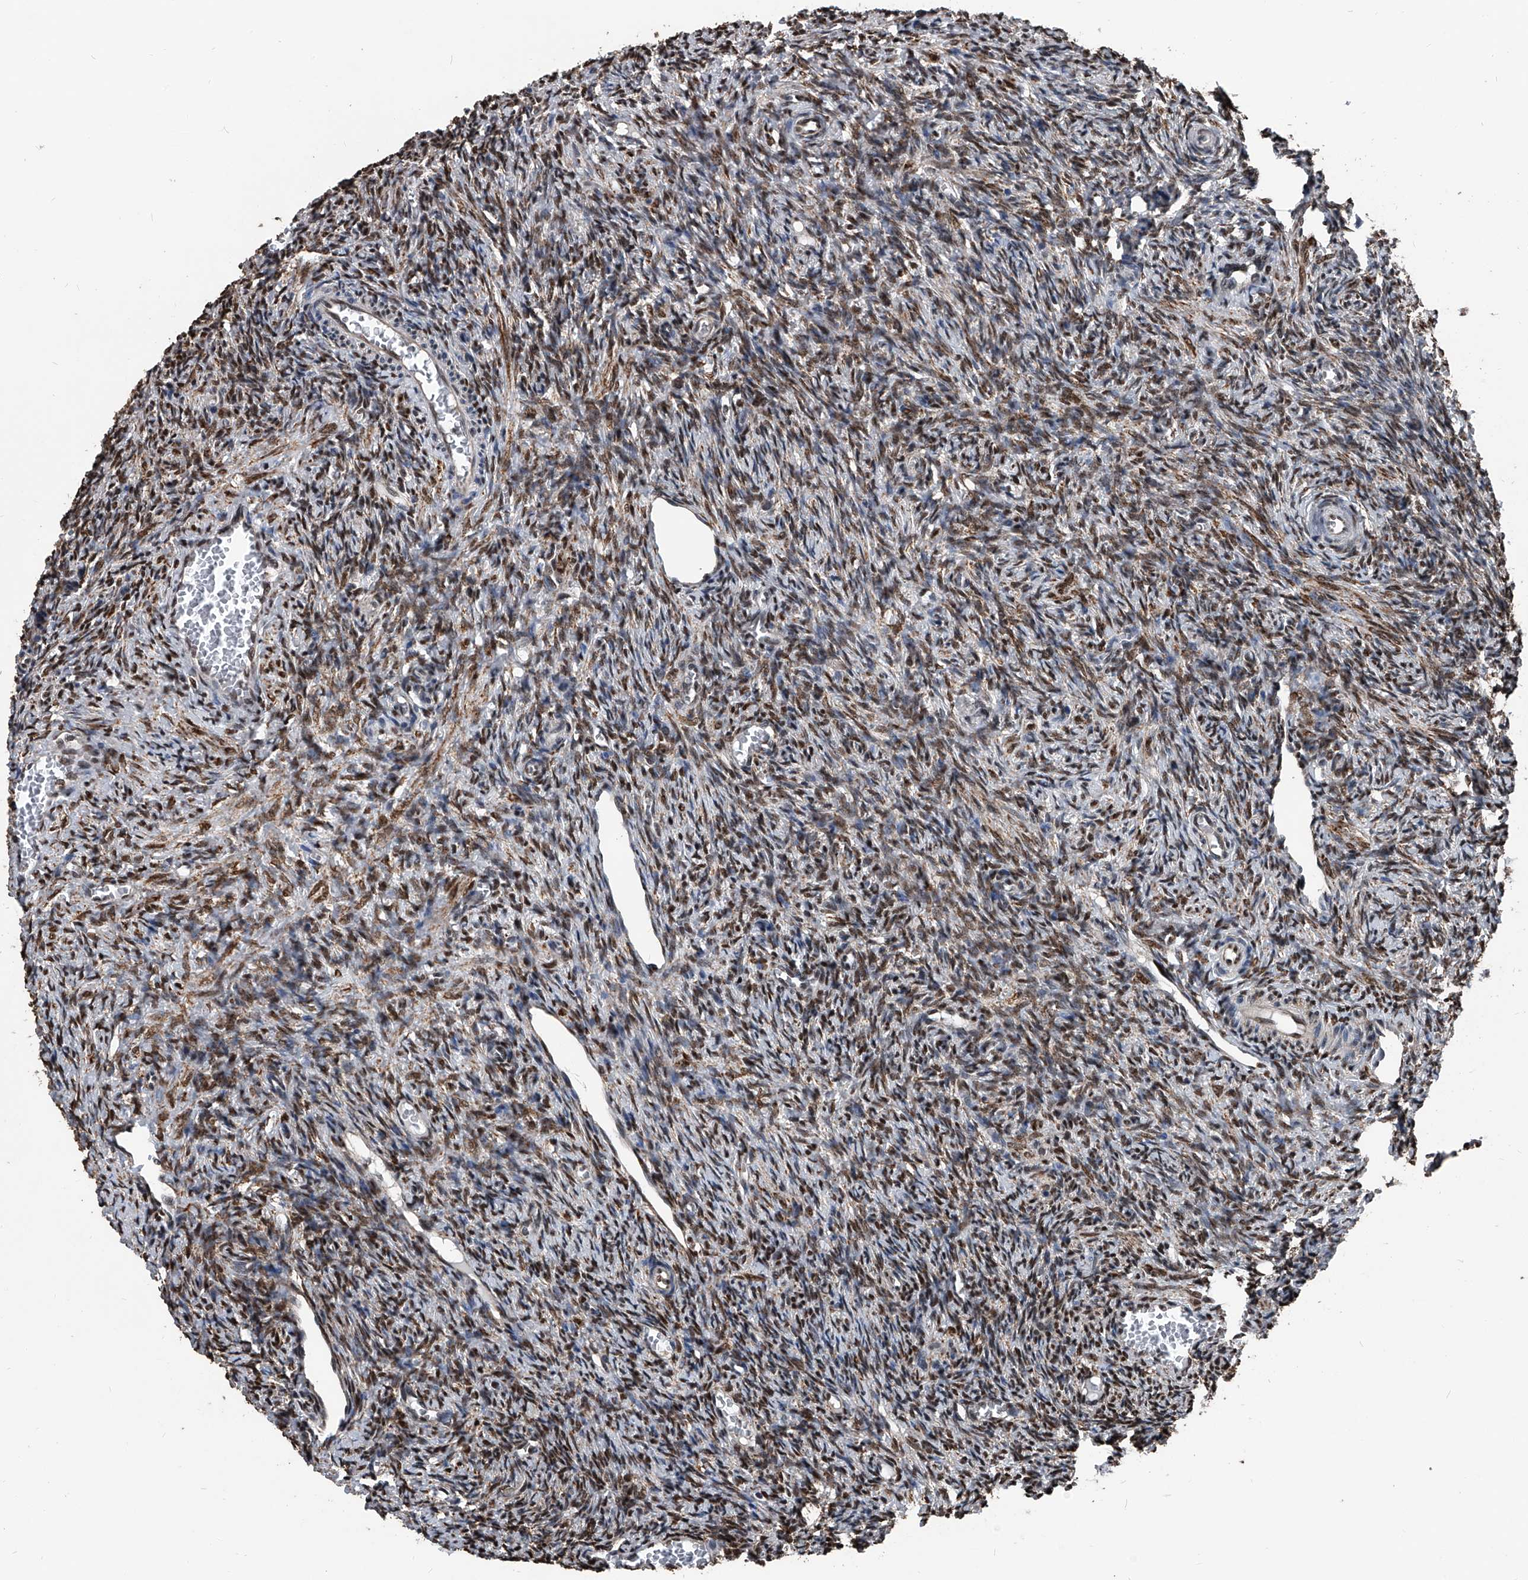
{"staining": {"intensity": "moderate", "quantity": ">75%", "location": "nuclear"}, "tissue": "ovary", "cell_type": "Ovarian stroma cells", "image_type": "normal", "snomed": [{"axis": "morphology", "description": "Normal tissue, NOS"}, {"axis": "topography", "description": "Ovary"}], "caption": "Brown immunohistochemical staining in unremarkable human ovary shows moderate nuclear expression in approximately >75% of ovarian stroma cells.", "gene": "FKBP5", "patient": {"sex": "female", "age": 27}}